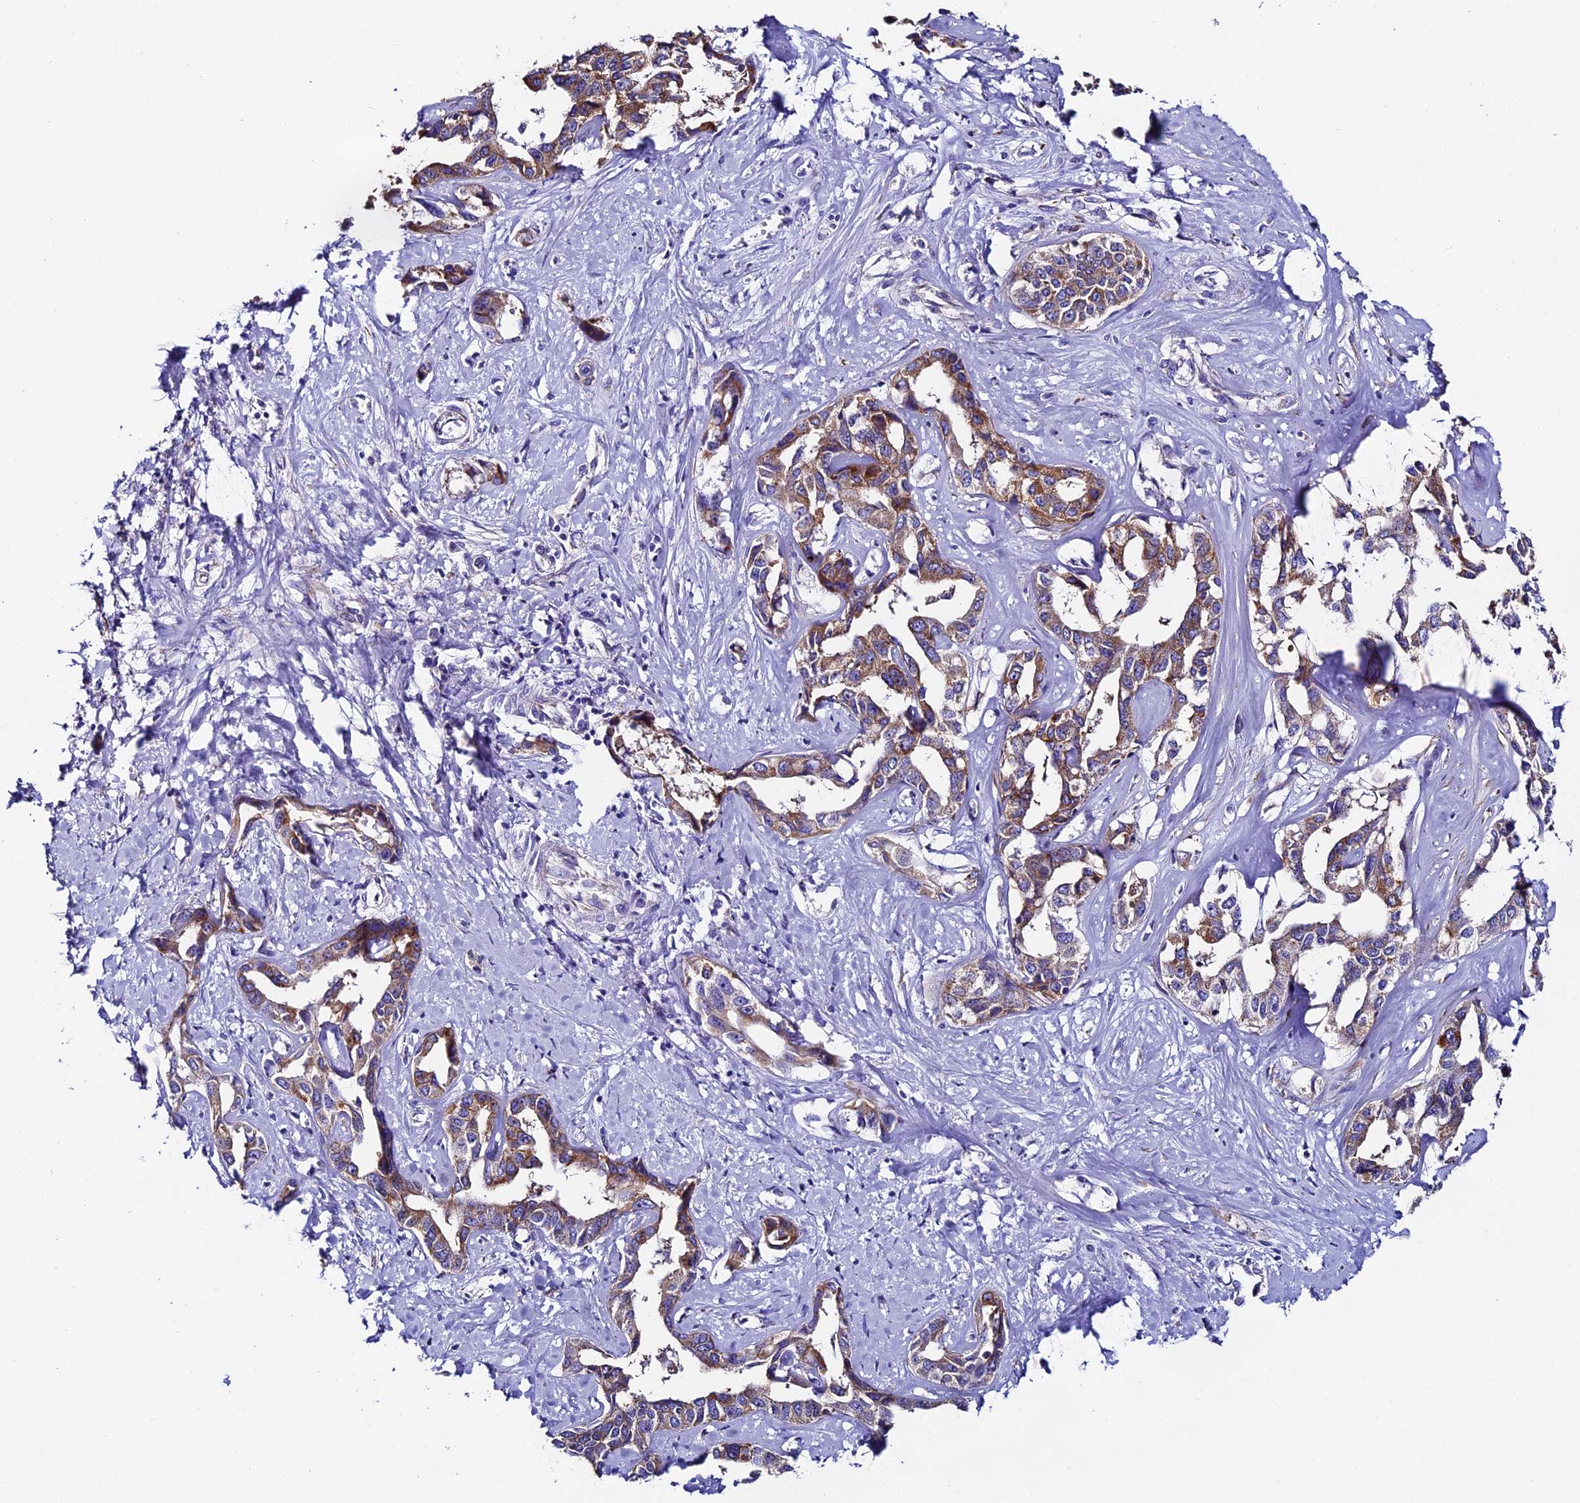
{"staining": {"intensity": "moderate", "quantity": ">75%", "location": "cytoplasmic/membranous"}, "tissue": "liver cancer", "cell_type": "Tumor cells", "image_type": "cancer", "snomed": [{"axis": "morphology", "description": "Cholangiocarcinoma"}, {"axis": "topography", "description": "Liver"}], "caption": "This image demonstrates immunohistochemistry (IHC) staining of cholangiocarcinoma (liver), with medium moderate cytoplasmic/membranous staining in approximately >75% of tumor cells.", "gene": "COMTD1", "patient": {"sex": "male", "age": 59}}